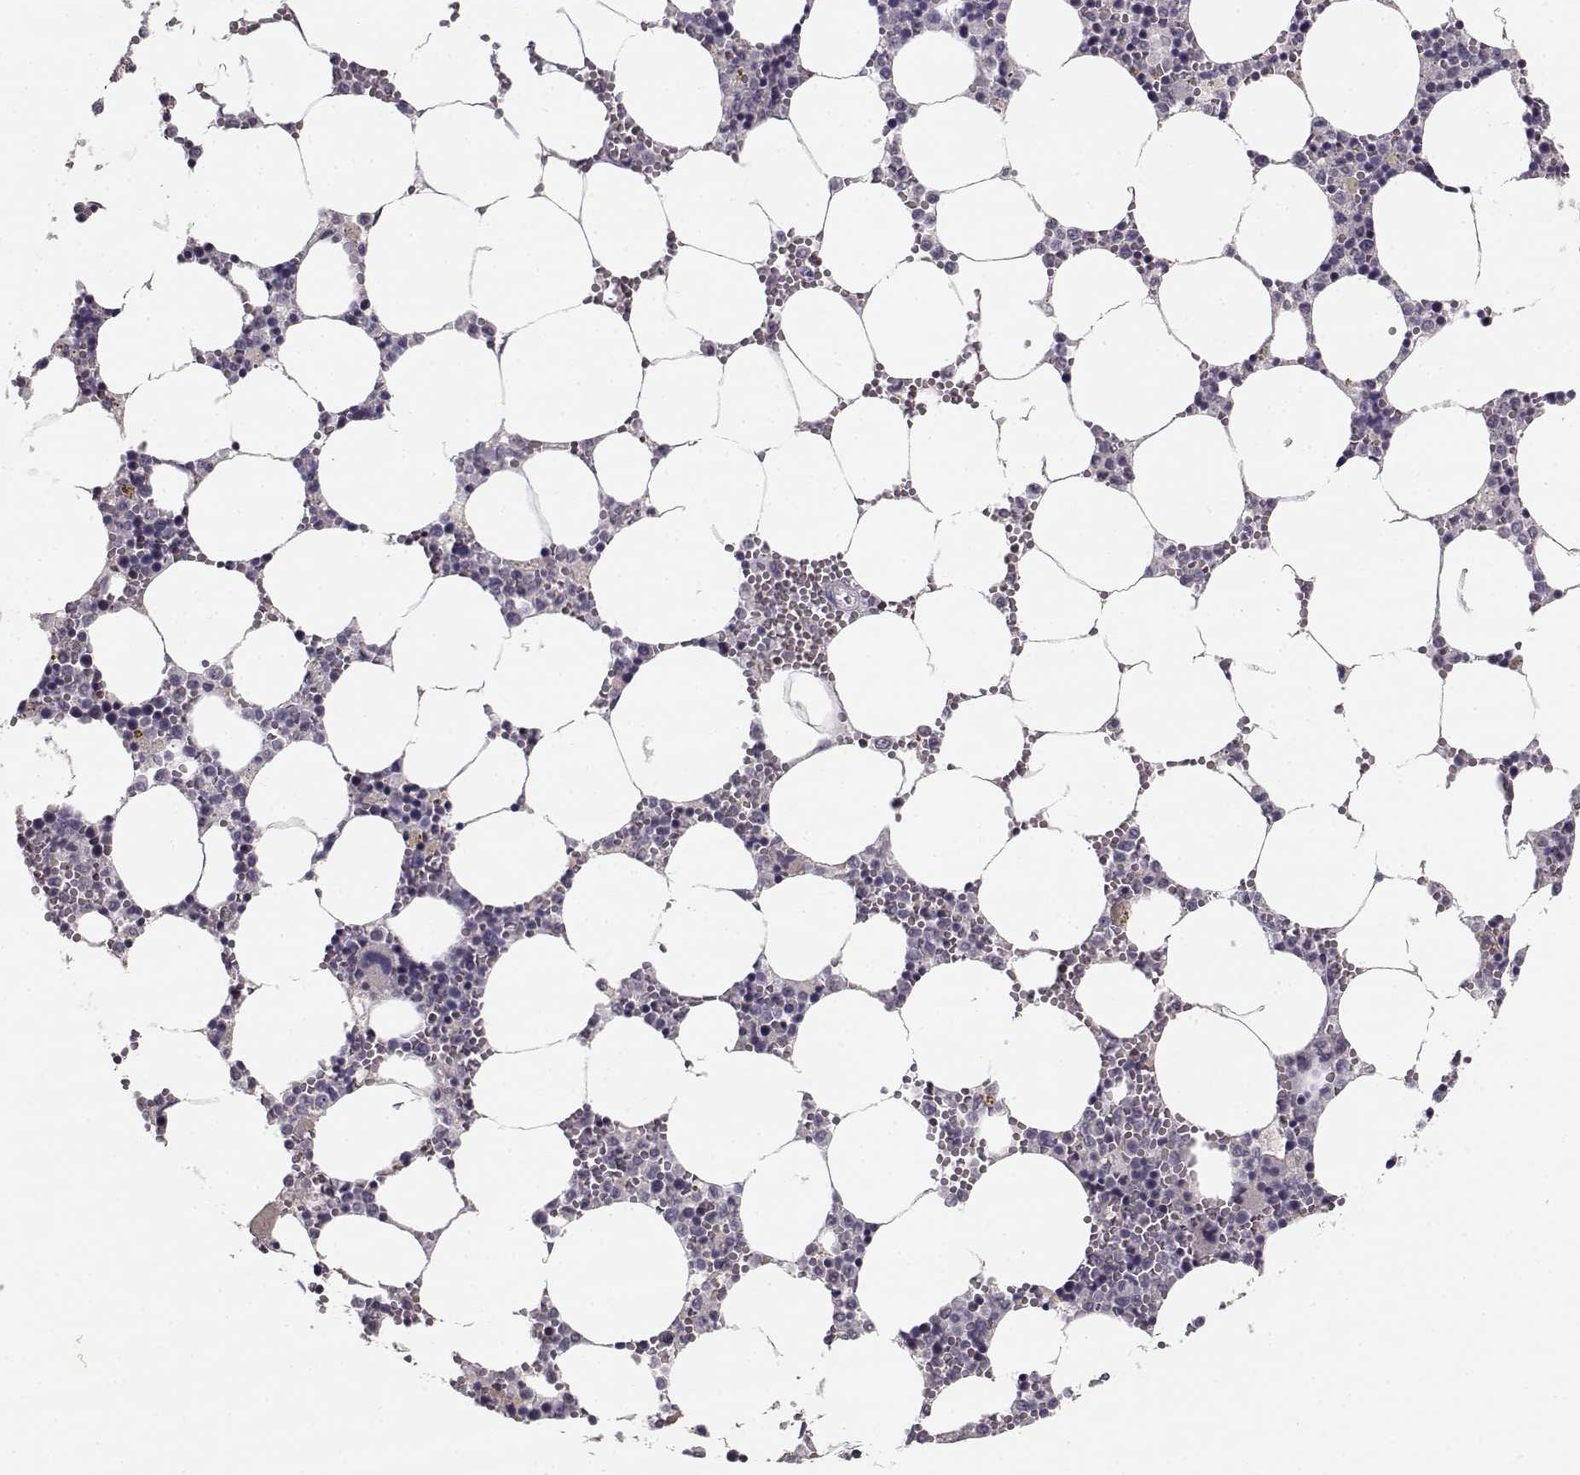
{"staining": {"intensity": "negative", "quantity": "none", "location": "none"}, "tissue": "bone marrow", "cell_type": "Hematopoietic cells", "image_type": "normal", "snomed": [{"axis": "morphology", "description": "Normal tissue, NOS"}, {"axis": "topography", "description": "Bone marrow"}], "caption": "Human bone marrow stained for a protein using immunohistochemistry reveals no positivity in hematopoietic cells.", "gene": "UROC1", "patient": {"sex": "female", "age": 64}}